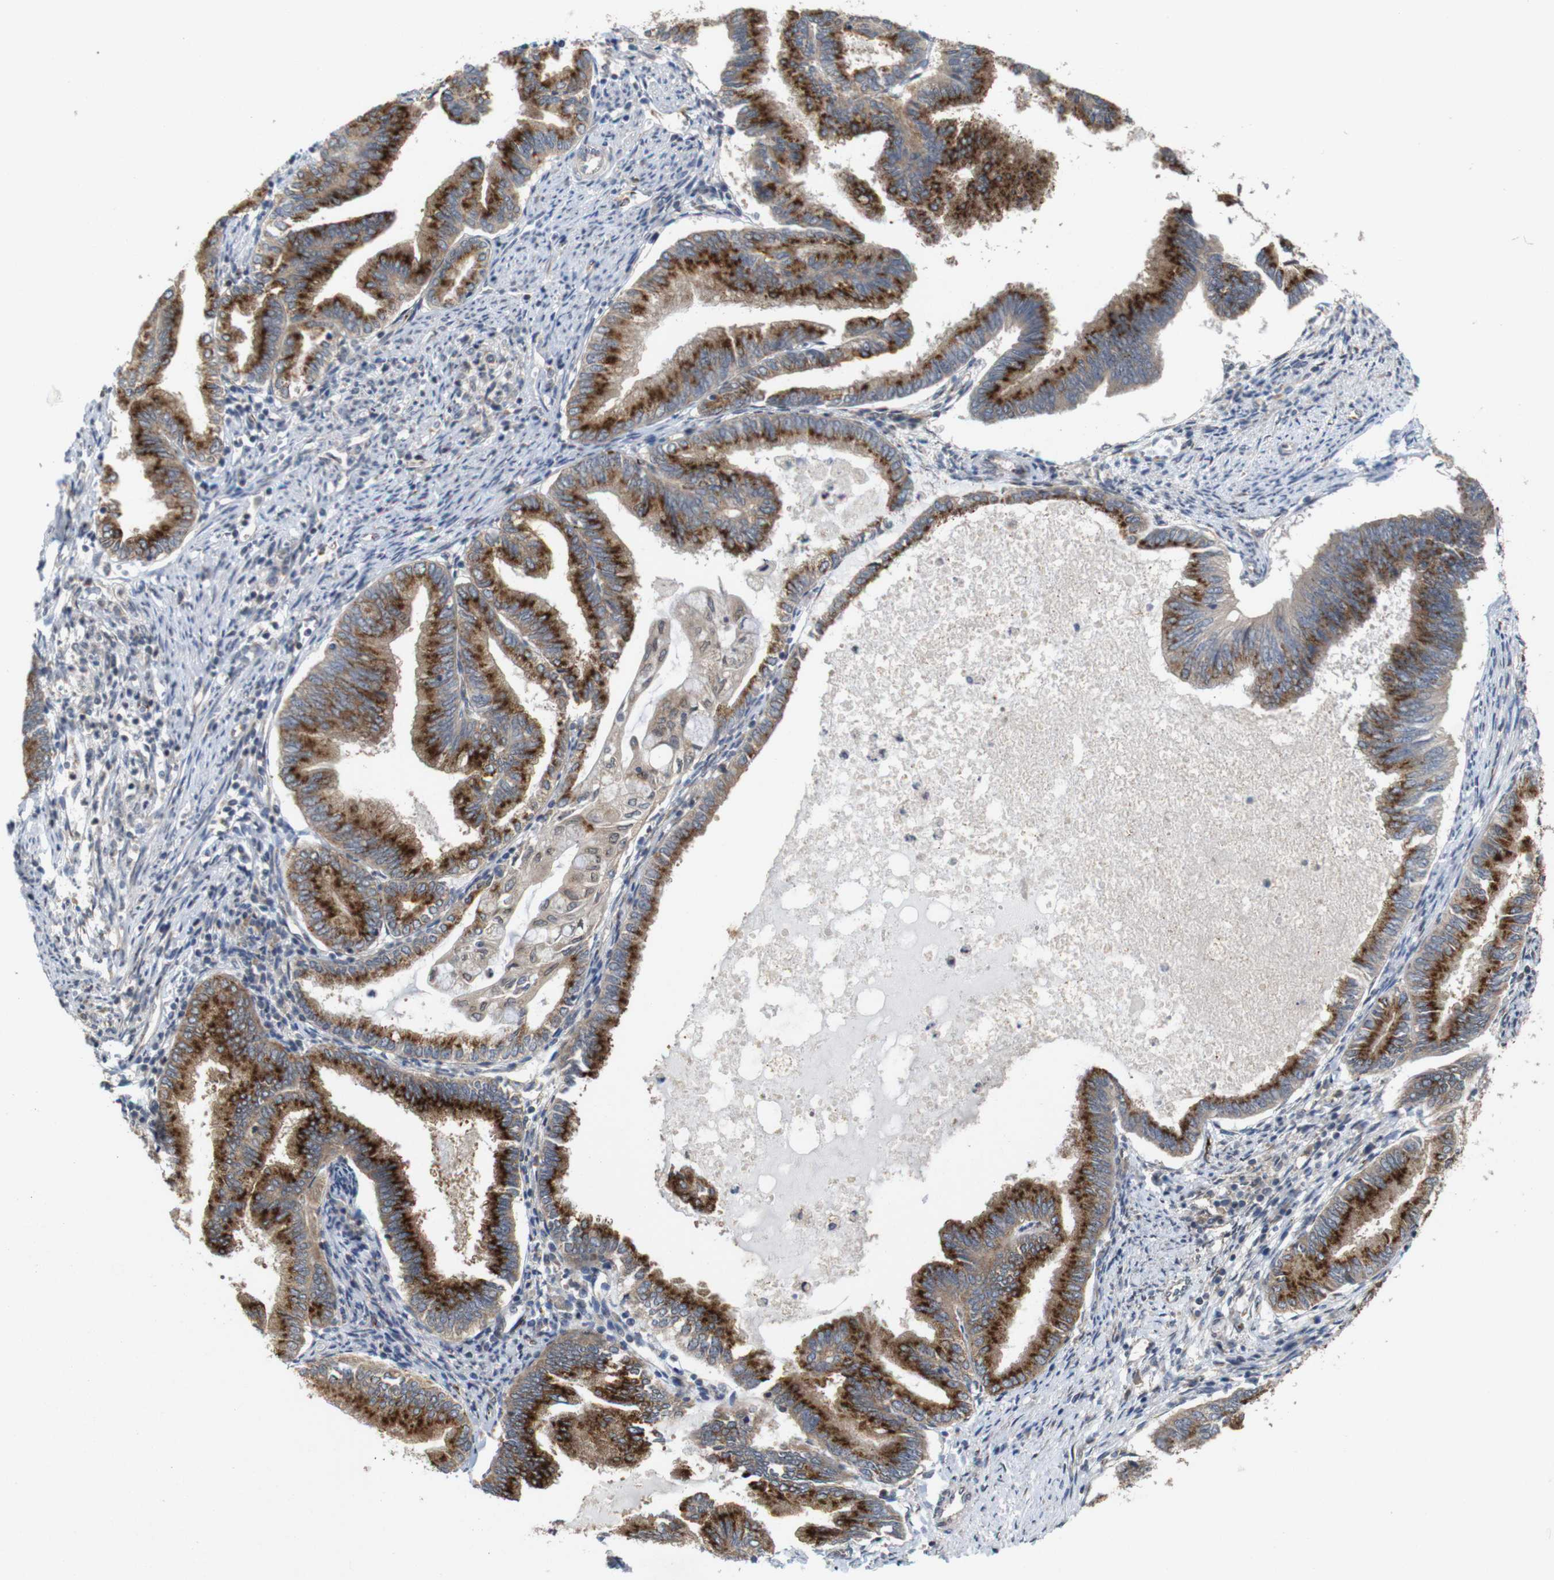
{"staining": {"intensity": "moderate", "quantity": ">75%", "location": "cytoplasmic/membranous"}, "tissue": "endometrial cancer", "cell_type": "Tumor cells", "image_type": "cancer", "snomed": [{"axis": "morphology", "description": "Adenocarcinoma, NOS"}, {"axis": "topography", "description": "Endometrium"}], "caption": "Protein staining reveals moderate cytoplasmic/membranous staining in approximately >75% of tumor cells in endometrial cancer (adenocarcinoma).", "gene": "EFCAB14", "patient": {"sex": "female", "age": 86}}